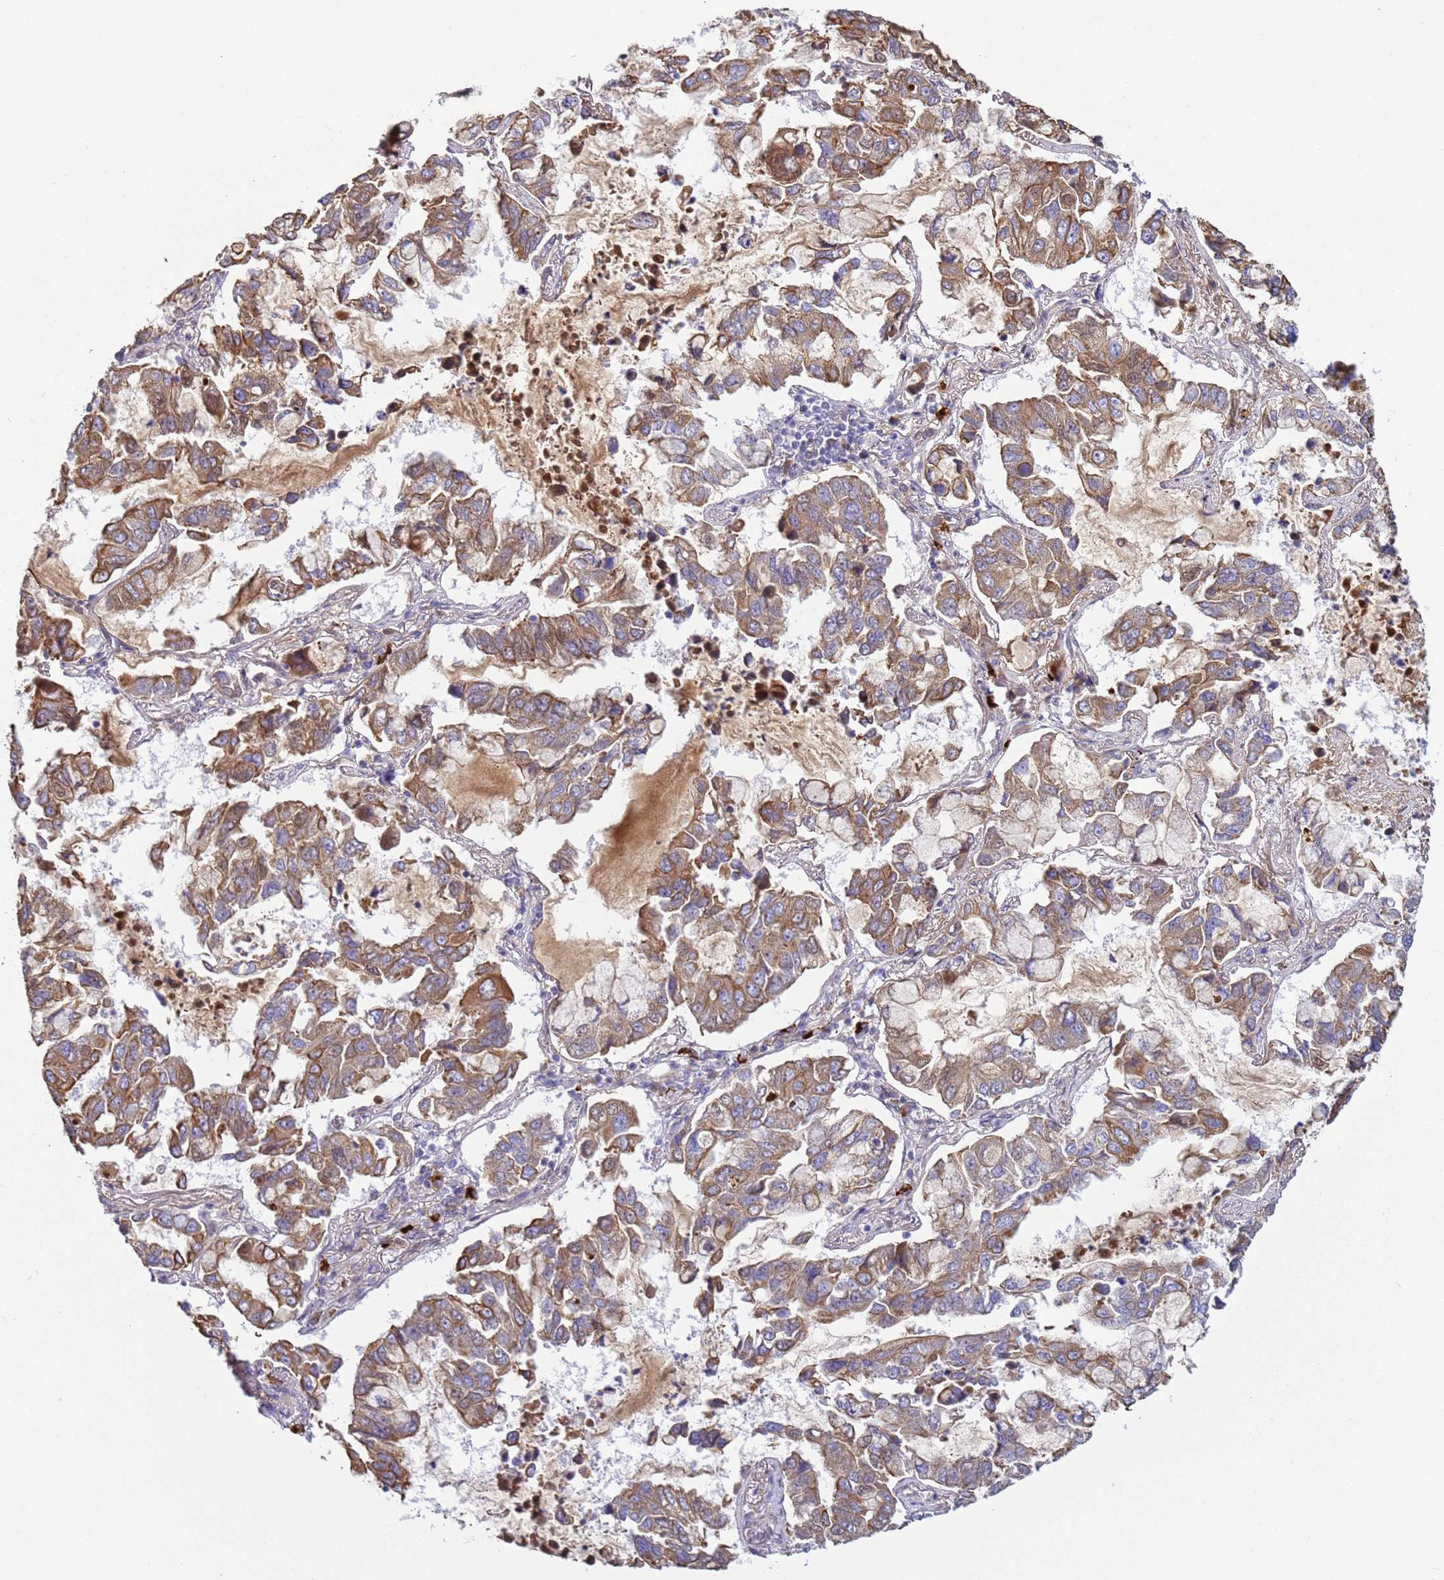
{"staining": {"intensity": "moderate", "quantity": ">75%", "location": "cytoplasmic/membranous"}, "tissue": "lung cancer", "cell_type": "Tumor cells", "image_type": "cancer", "snomed": [{"axis": "morphology", "description": "Adenocarcinoma, NOS"}, {"axis": "topography", "description": "Lung"}], "caption": "Protein expression analysis of adenocarcinoma (lung) exhibits moderate cytoplasmic/membranous expression in approximately >75% of tumor cells.", "gene": "NPAP1", "patient": {"sex": "male", "age": 64}}